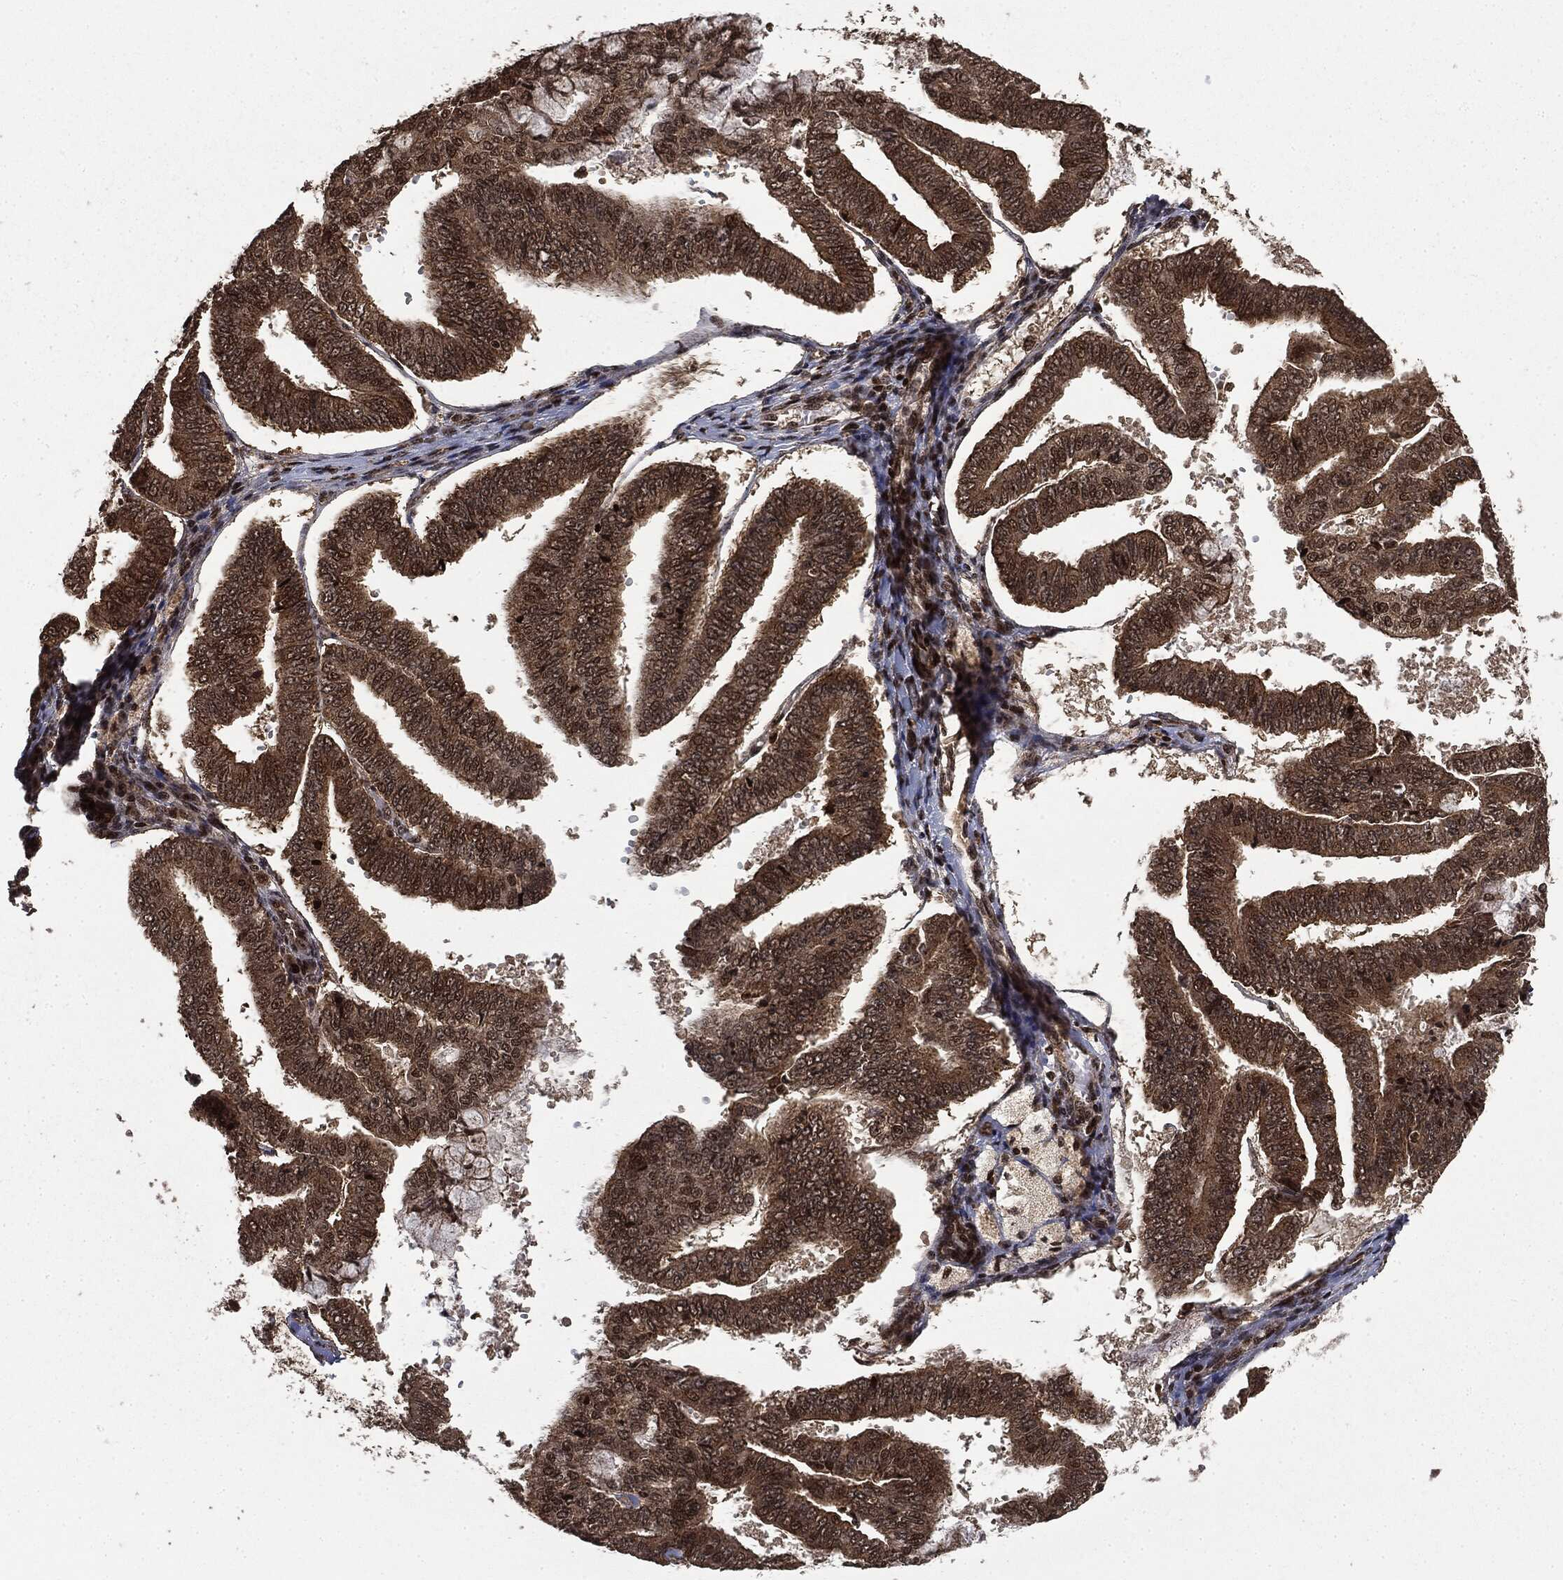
{"staining": {"intensity": "moderate", "quantity": ">75%", "location": "cytoplasmic/membranous,nuclear"}, "tissue": "endometrial cancer", "cell_type": "Tumor cells", "image_type": "cancer", "snomed": [{"axis": "morphology", "description": "Adenocarcinoma, NOS"}, {"axis": "topography", "description": "Endometrium"}], "caption": "Endometrial adenocarcinoma stained for a protein exhibits moderate cytoplasmic/membranous and nuclear positivity in tumor cells.", "gene": "CTDP1", "patient": {"sex": "female", "age": 63}}